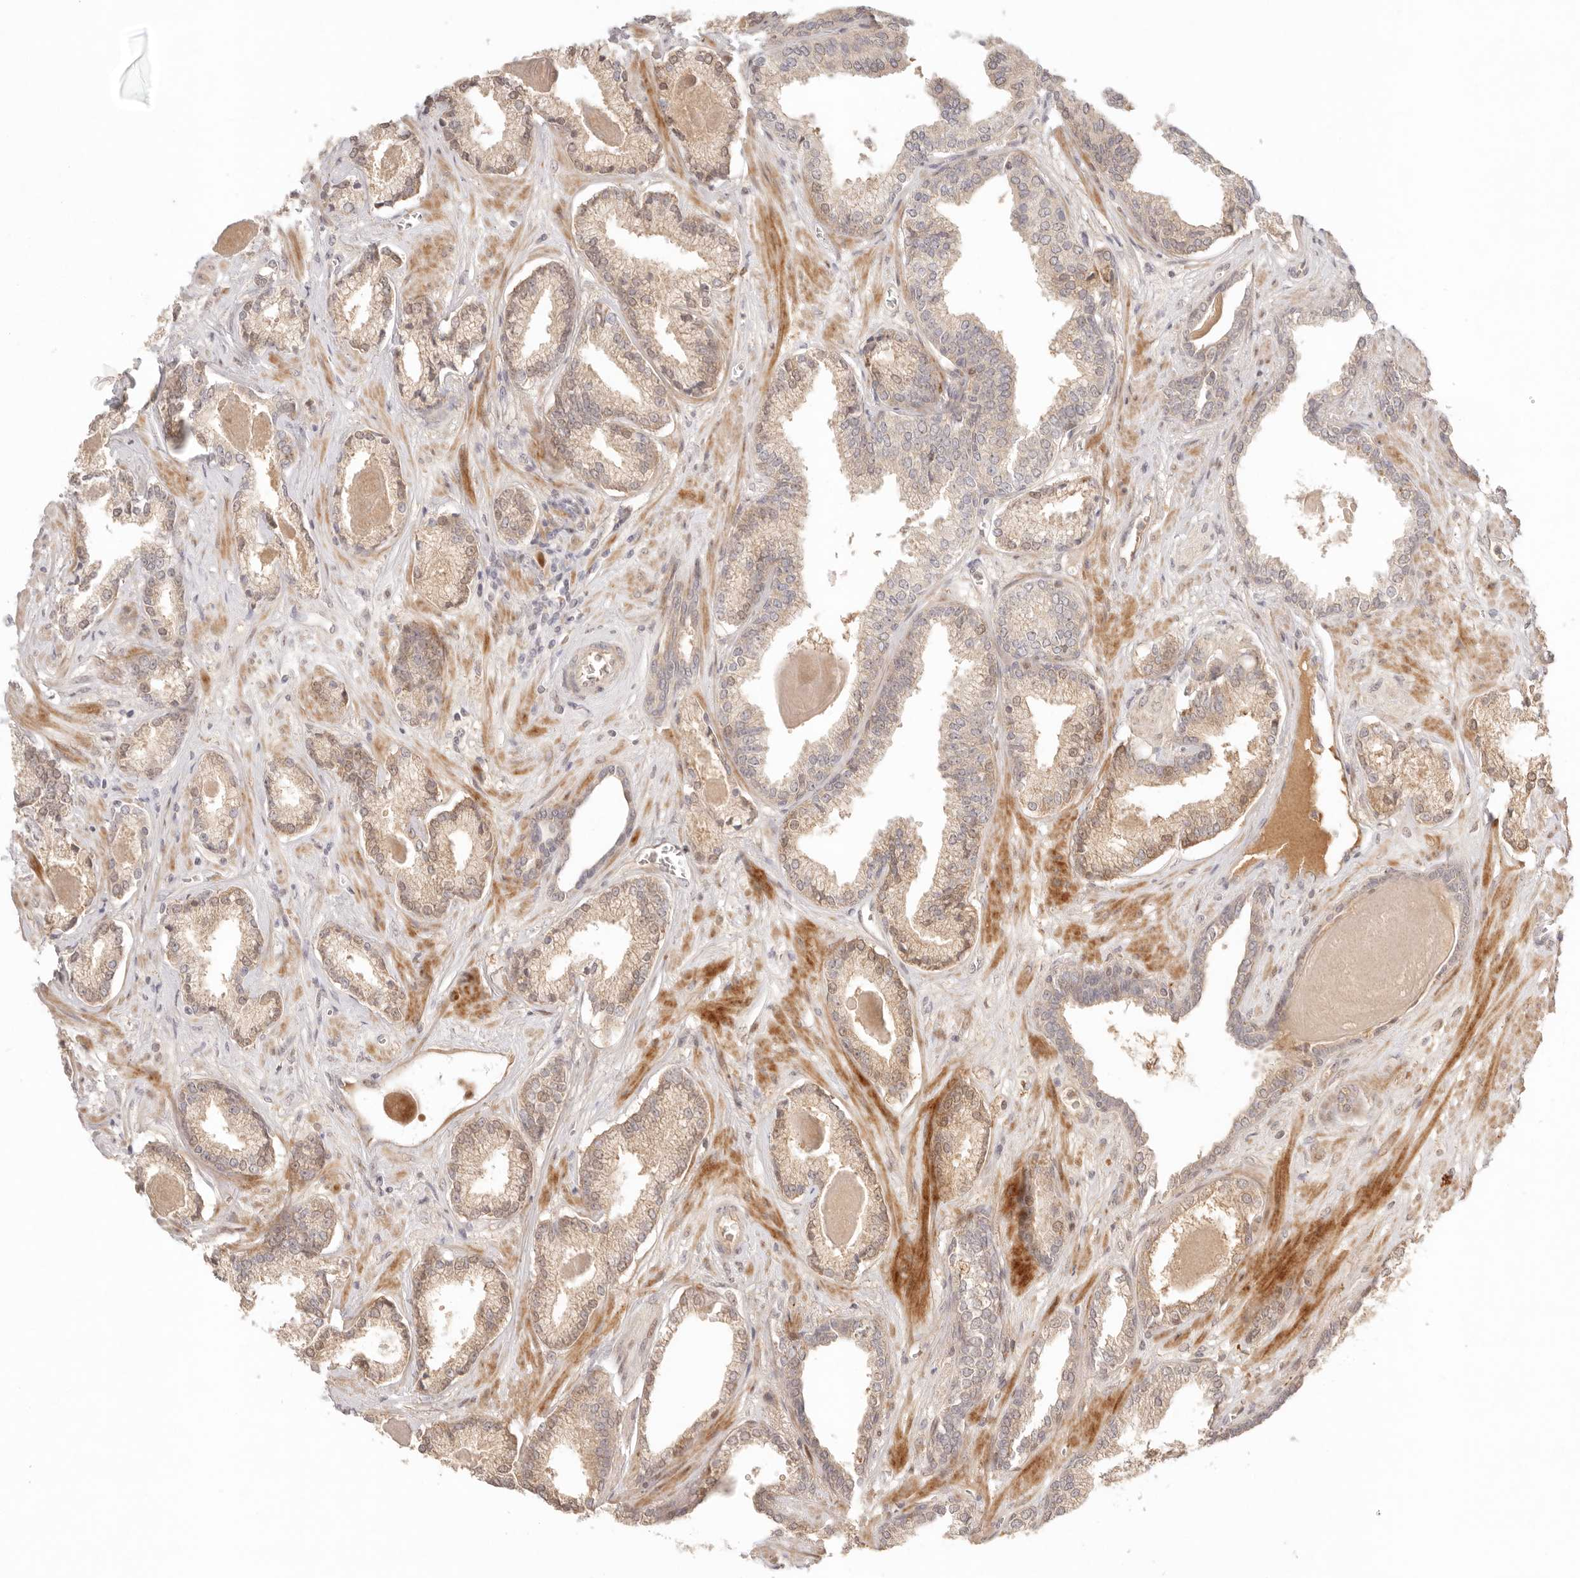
{"staining": {"intensity": "weak", "quantity": ">75%", "location": "cytoplasmic/membranous"}, "tissue": "prostate cancer", "cell_type": "Tumor cells", "image_type": "cancer", "snomed": [{"axis": "morphology", "description": "Adenocarcinoma, Low grade"}, {"axis": "topography", "description": "Prostate"}], "caption": "A high-resolution photomicrograph shows immunohistochemistry (IHC) staining of adenocarcinoma (low-grade) (prostate), which displays weak cytoplasmic/membranous positivity in approximately >75% of tumor cells.", "gene": "PHLDA3", "patient": {"sex": "male", "age": 70}}